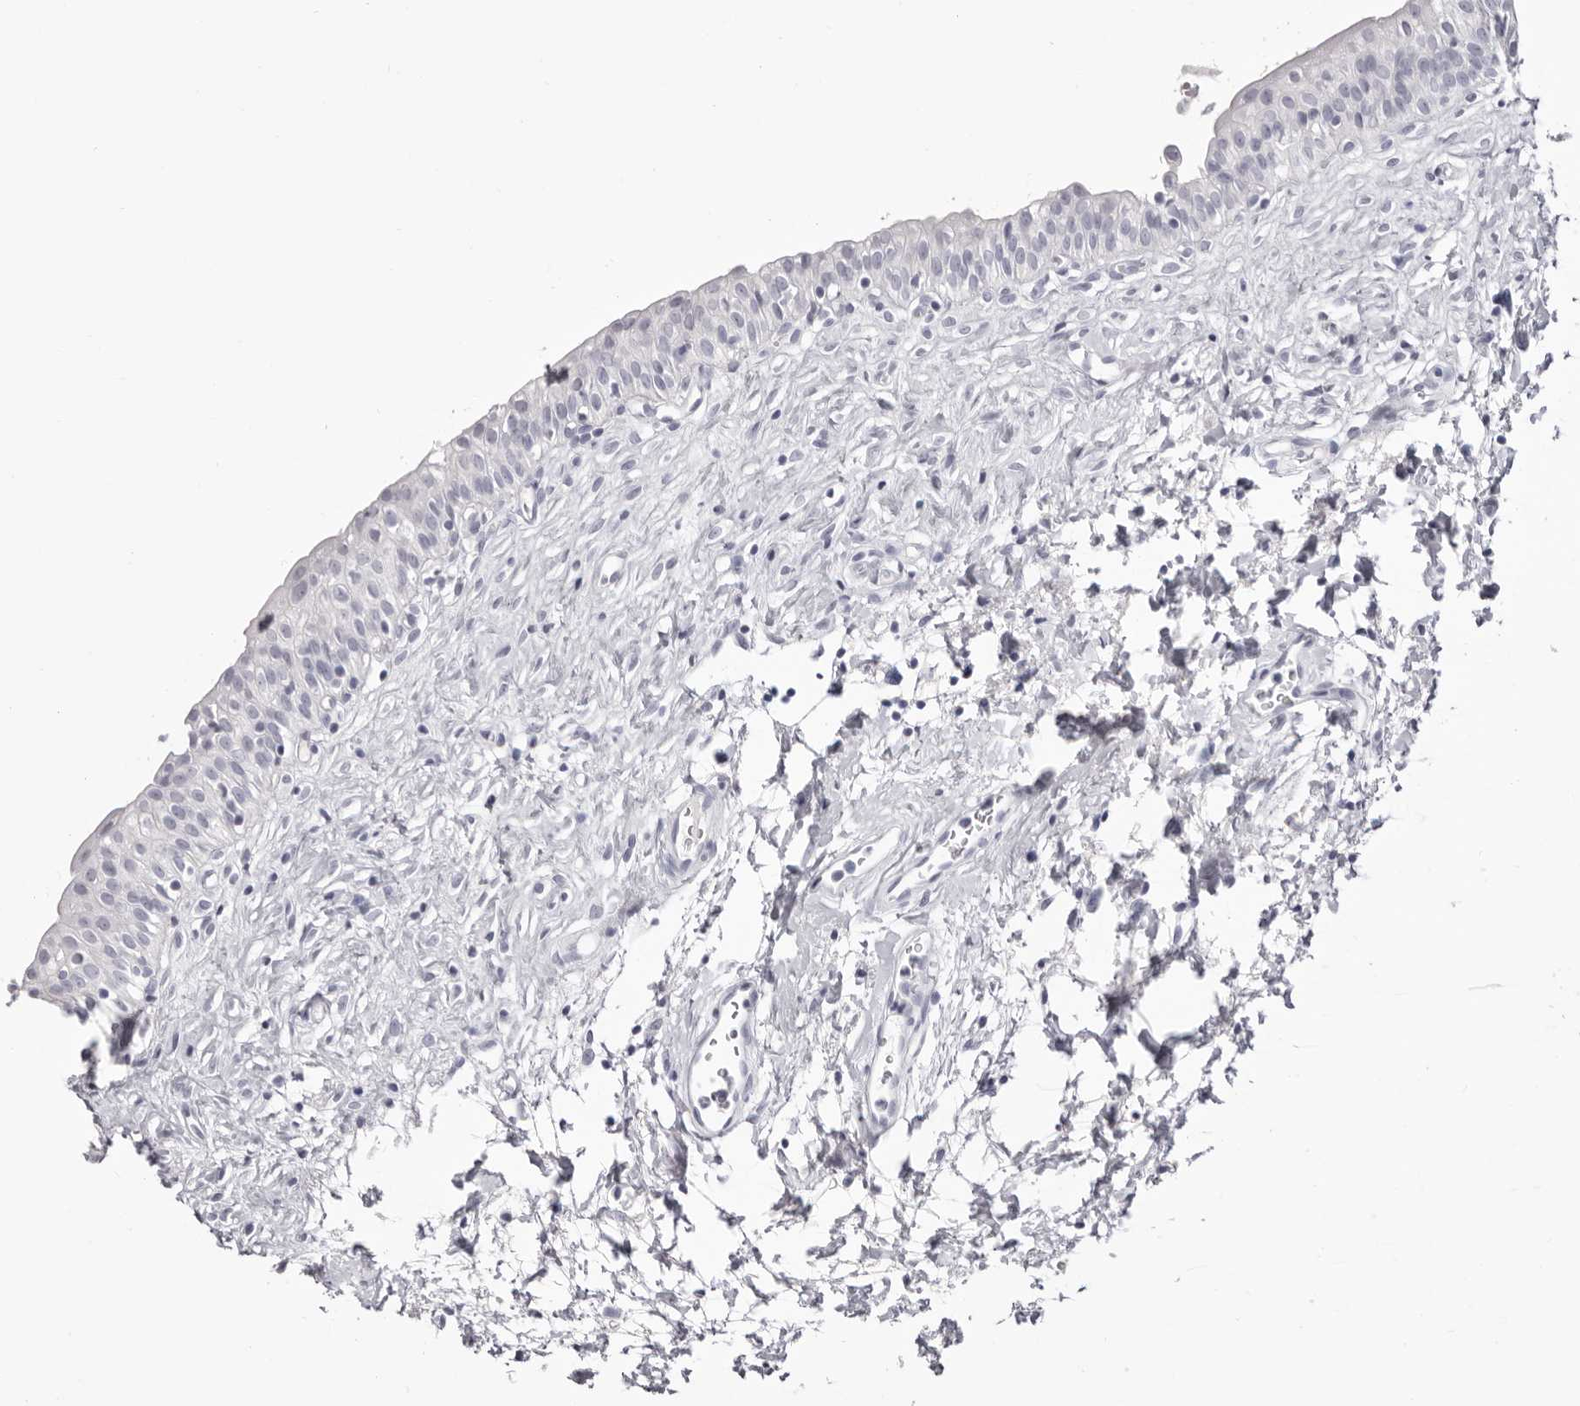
{"staining": {"intensity": "negative", "quantity": "none", "location": "none"}, "tissue": "urinary bladder", "cell_type": "Urothelial cells", "image_type": "normal", "snomed": [{"axis": "morphology", "description": "Normal tissue, NOS"}, {"axis": "topography", "description": "Urinary bladder"}], "caption": "The immunohistochemistry (IHC) photomicrograph has no significant positivity in urothelial cells of urinary bladder. The staining is performed using DAB brown chromogen with nuclei counter-stained in using hematoxylin.", "gene": "LPO", "patient": {"sex": "male", "age": 51}}